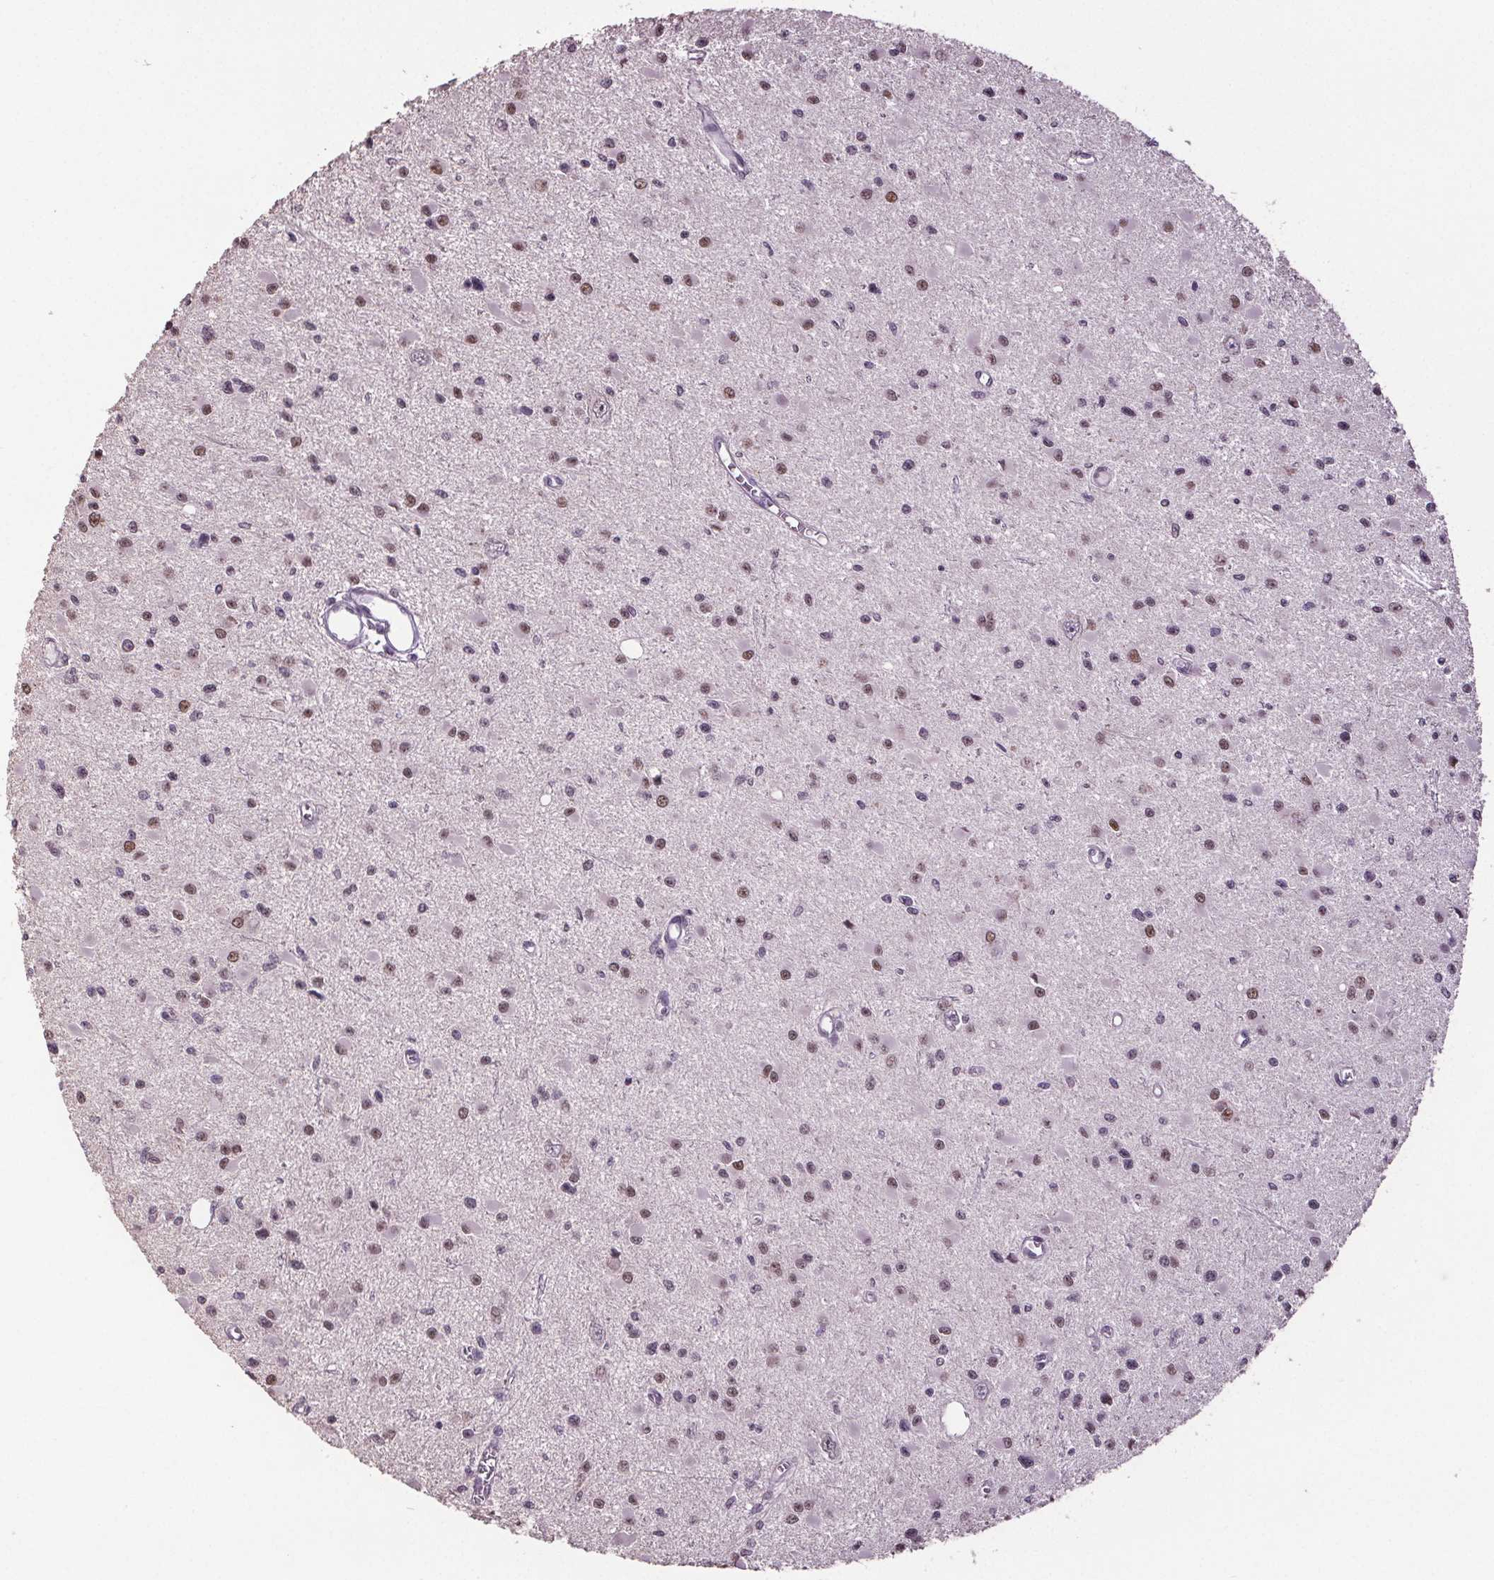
{"staining": {"intensity": "moderate", "quantity": "25%-75%", "location": "nuclear"}, "tissue": "glioma", "cell_type": "Tumor cells", "image_type": "cancer", "snomed": [{"axis": "morphology", "description": "Glioma, malignant, High grade"}, {"axis": "topography", "description": "Brain"}], "caption": "Glioma stained with a protein marker shows moderate staining in tumor cells.", "gene": "CENPF", "patient": {"sex": "male", "age": 54}}